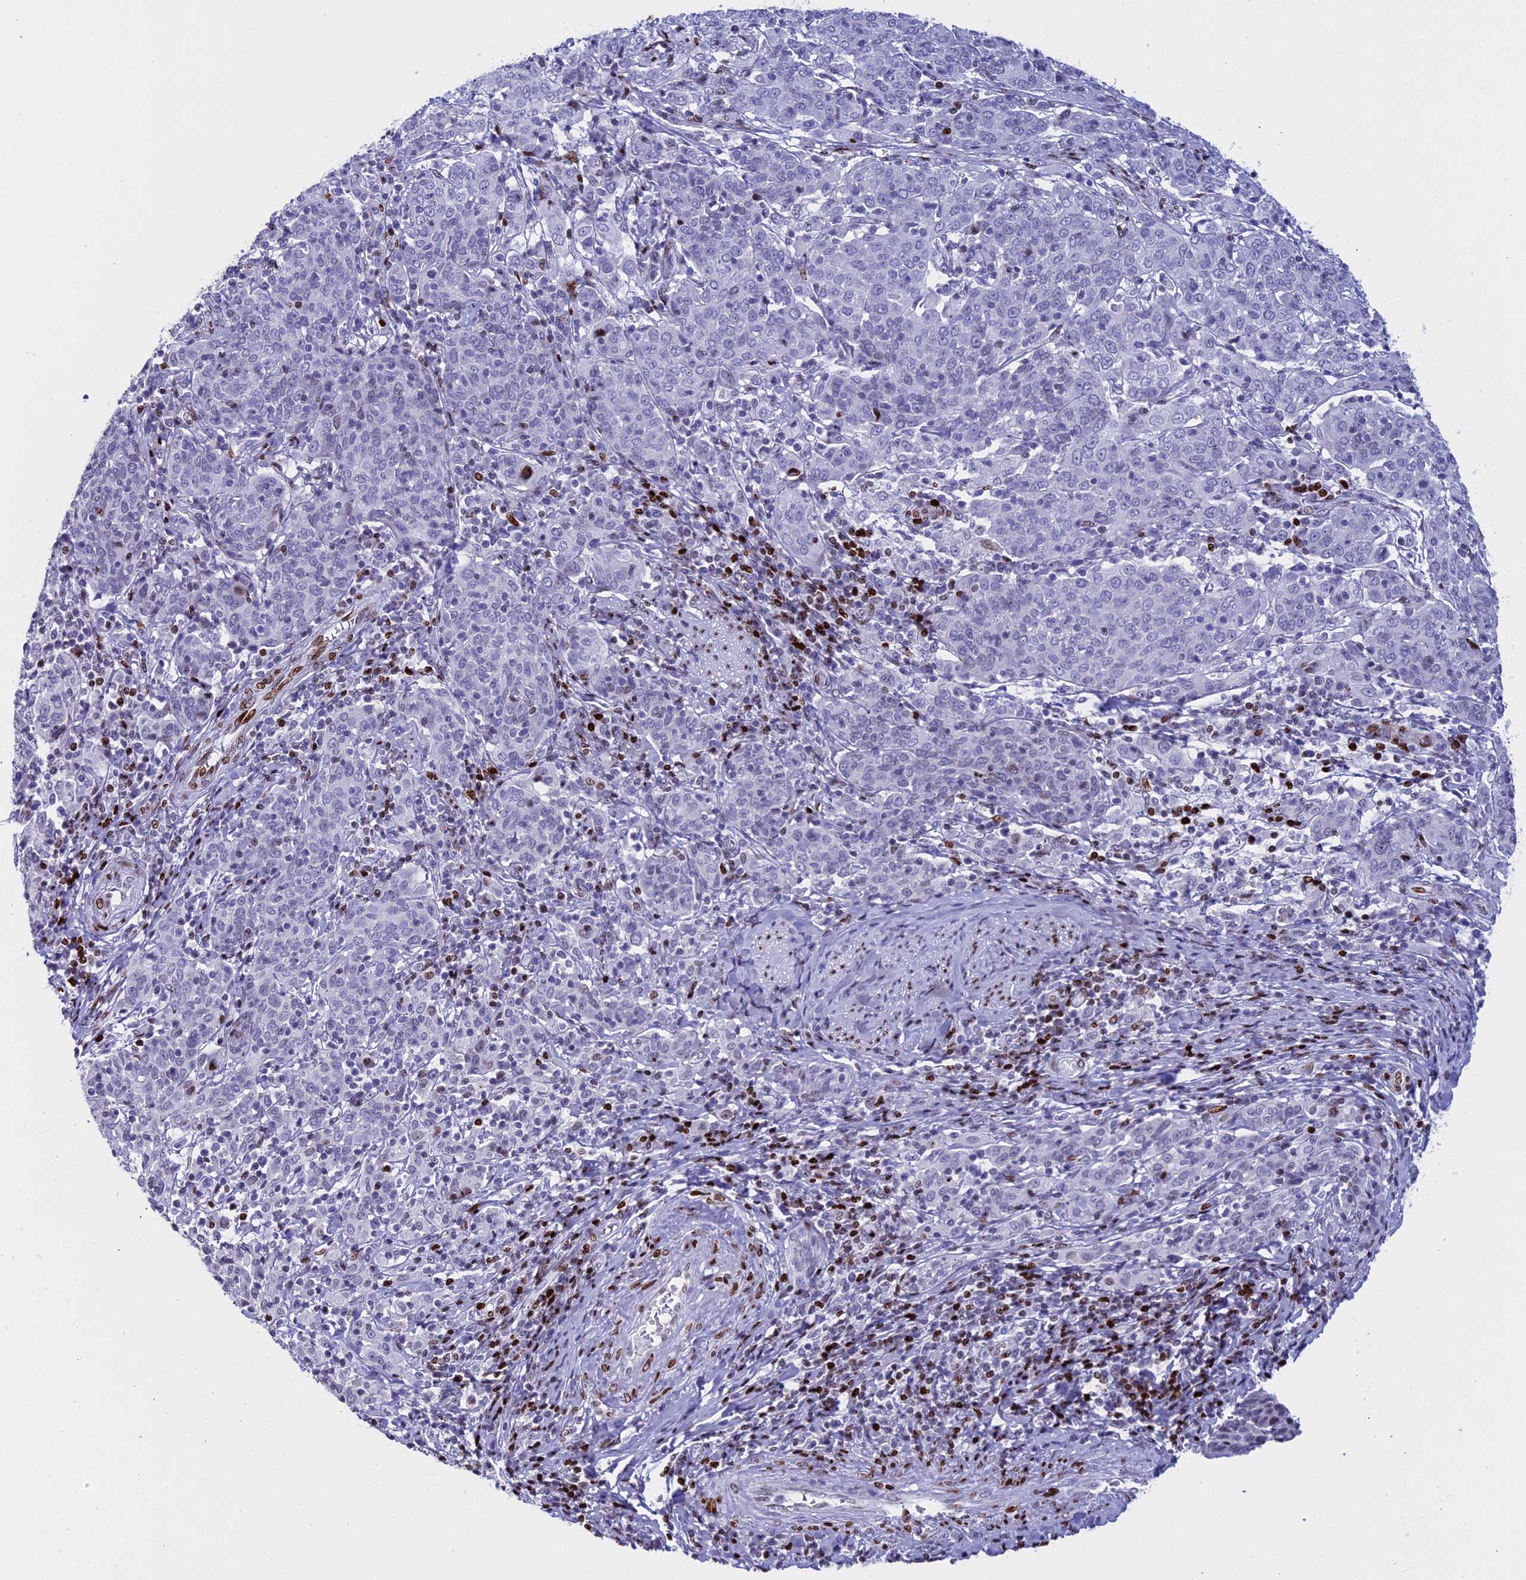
{"staining": {"intensity": "negative", "quantity": "none", "location": "none"}, "tissue": "cervical cancer", "cell_type": "Tumor cells", "image_type": "cancer", "snomed": [{"axis": "morphology", "description": "Squamous cell carcinoma, NOS"}, {"axis": "topography", "description": "Cervix"}], "caption": "Immunohistochemistry histopathology image of cervical cancer (squamous cell carcinoma) stained for a protein (brown), which demonstrates no expression in tumor cells.", "gene": "BTBD3", "patient": {"sex": "female", "age": 67}}